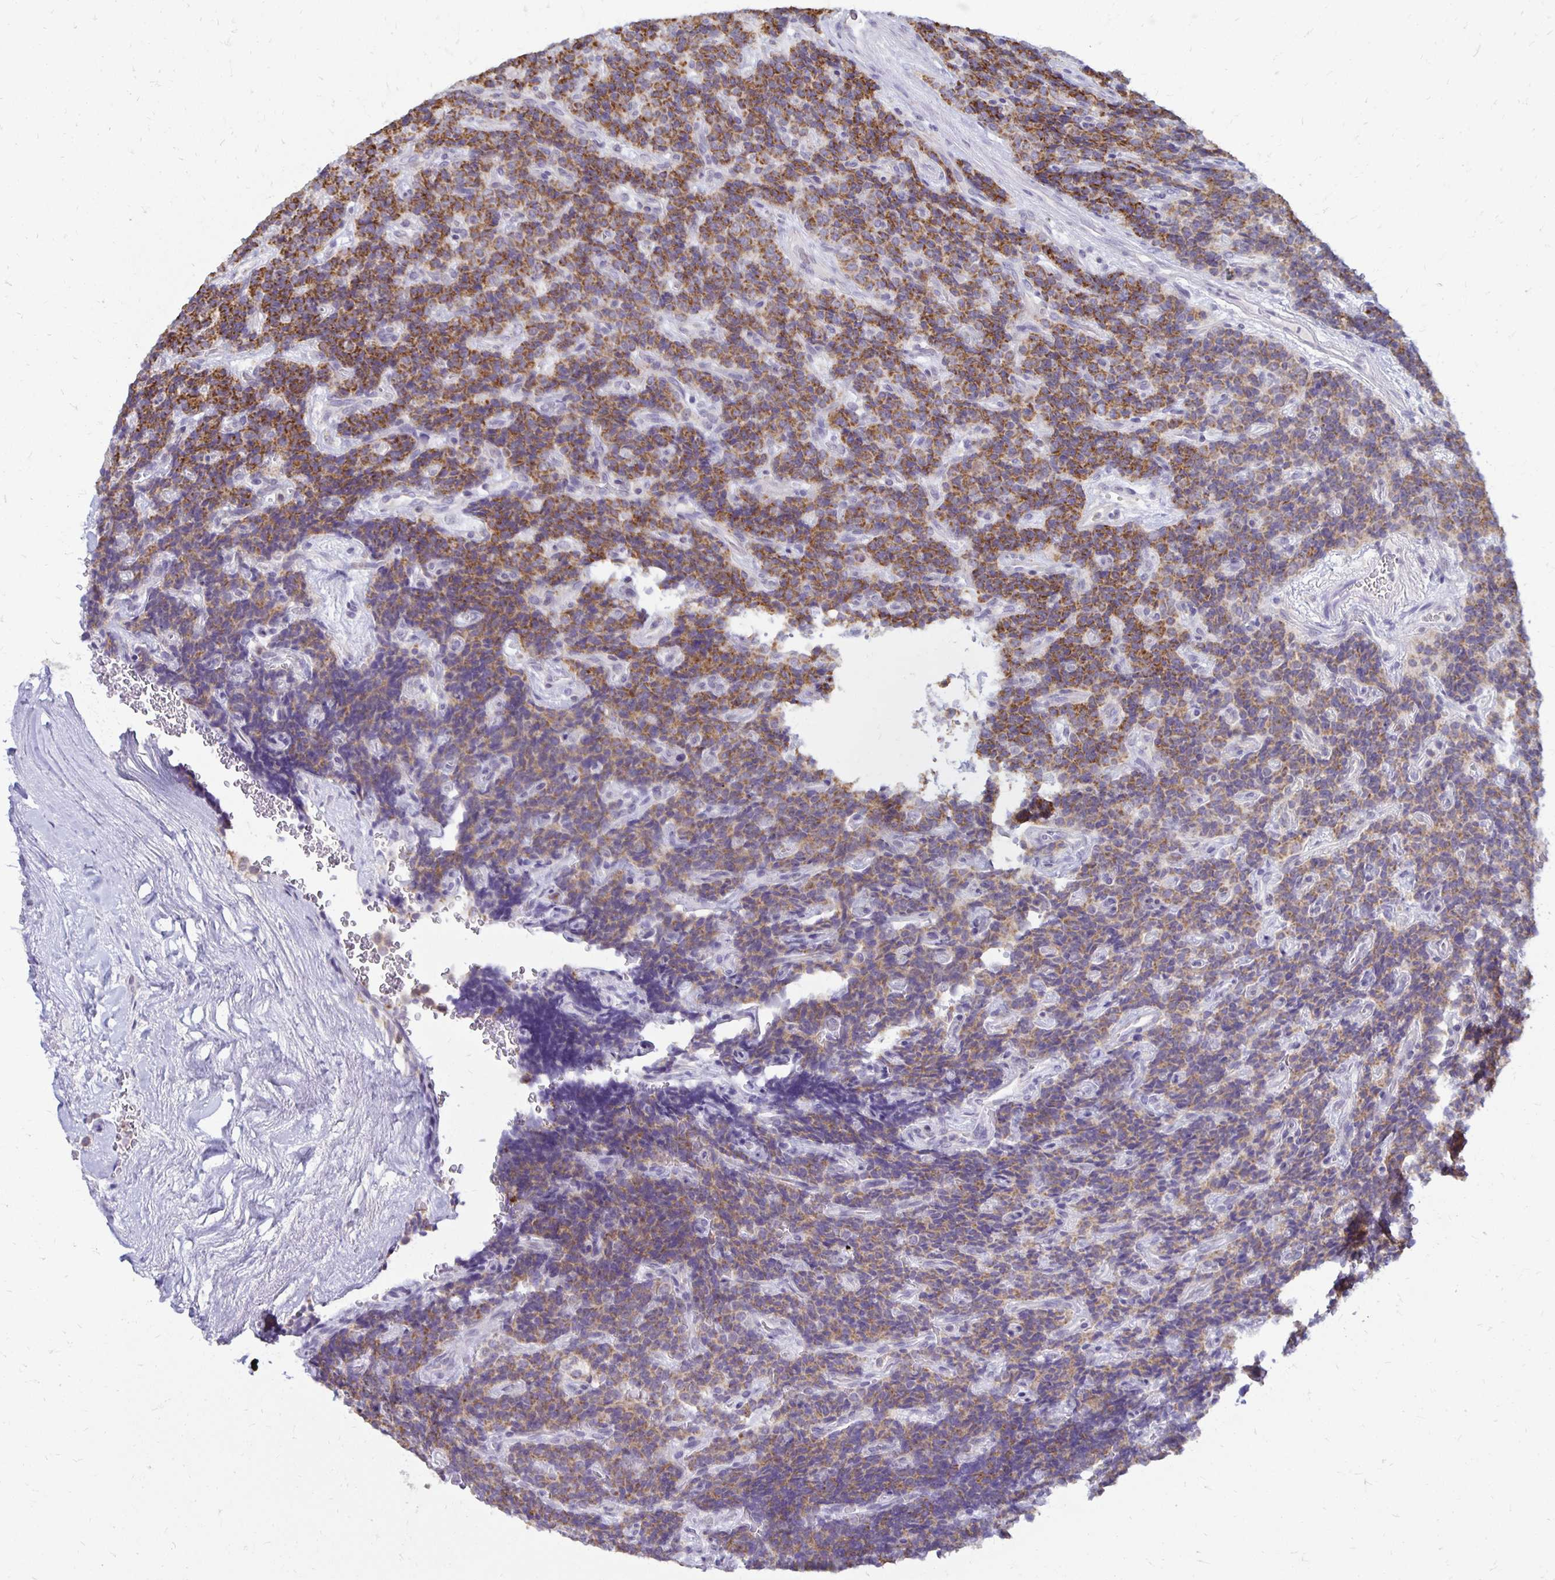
{"staining": {"intensity": "moderate", "quantity": ">75%", "location": "cytoplasmic/membranous"}, "tissue": "carcinoid", "cell_type": "Tumor cells", "image_type": "cancer", "snomed": [{"axis": "morphology", "description": "Carcinoid, malignant, NOS"}, {"axis": "topography", "description": "Pancreas"}], "caption": "Tumor cells exhibit moderate cytoplasmic/membranous staining in approximately >75% of cells in malignant carcinoid.", "gene": "IER3", "patient": {"sex": "male", "age": 36}}